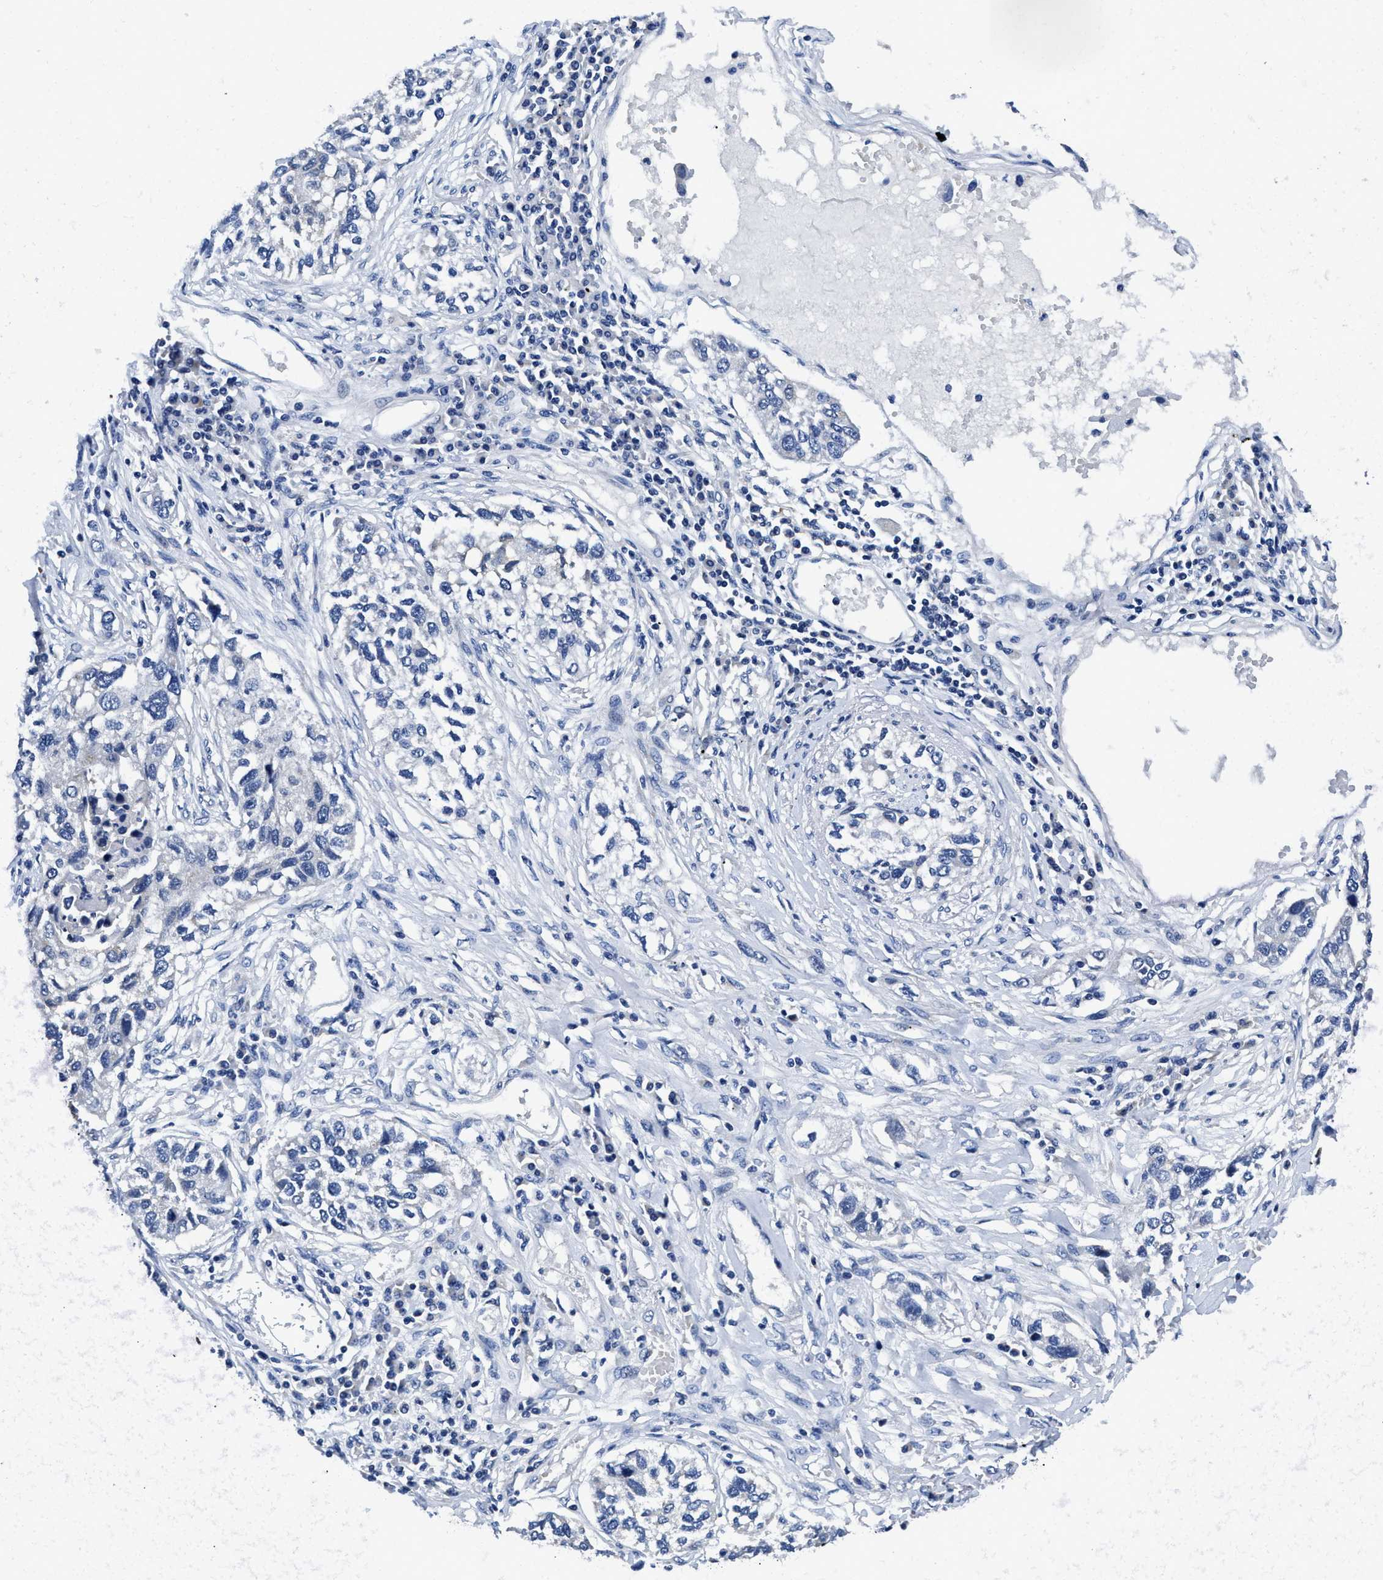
{"staining": {"intensity": "negative", "quantity": "none", "location": "none"}, "tissue": "lung cancer", "cell_type": "Tumor cells", "image_type": "cancer", "snomed": [{"axis": "morphology", "description": "Squamous cell carcinoma, NOS"}, {"axis": "topography", "description": "Lung"}], "caption": "Immunohistochemistry image of neoplastic tissue: lung cancer (squamous cell carcinoma) stained with DAB exhibits no significant protein staining in tumor cells.", "gene": "SLC35F1", "patient": {"sex": "male", "age": 71}}